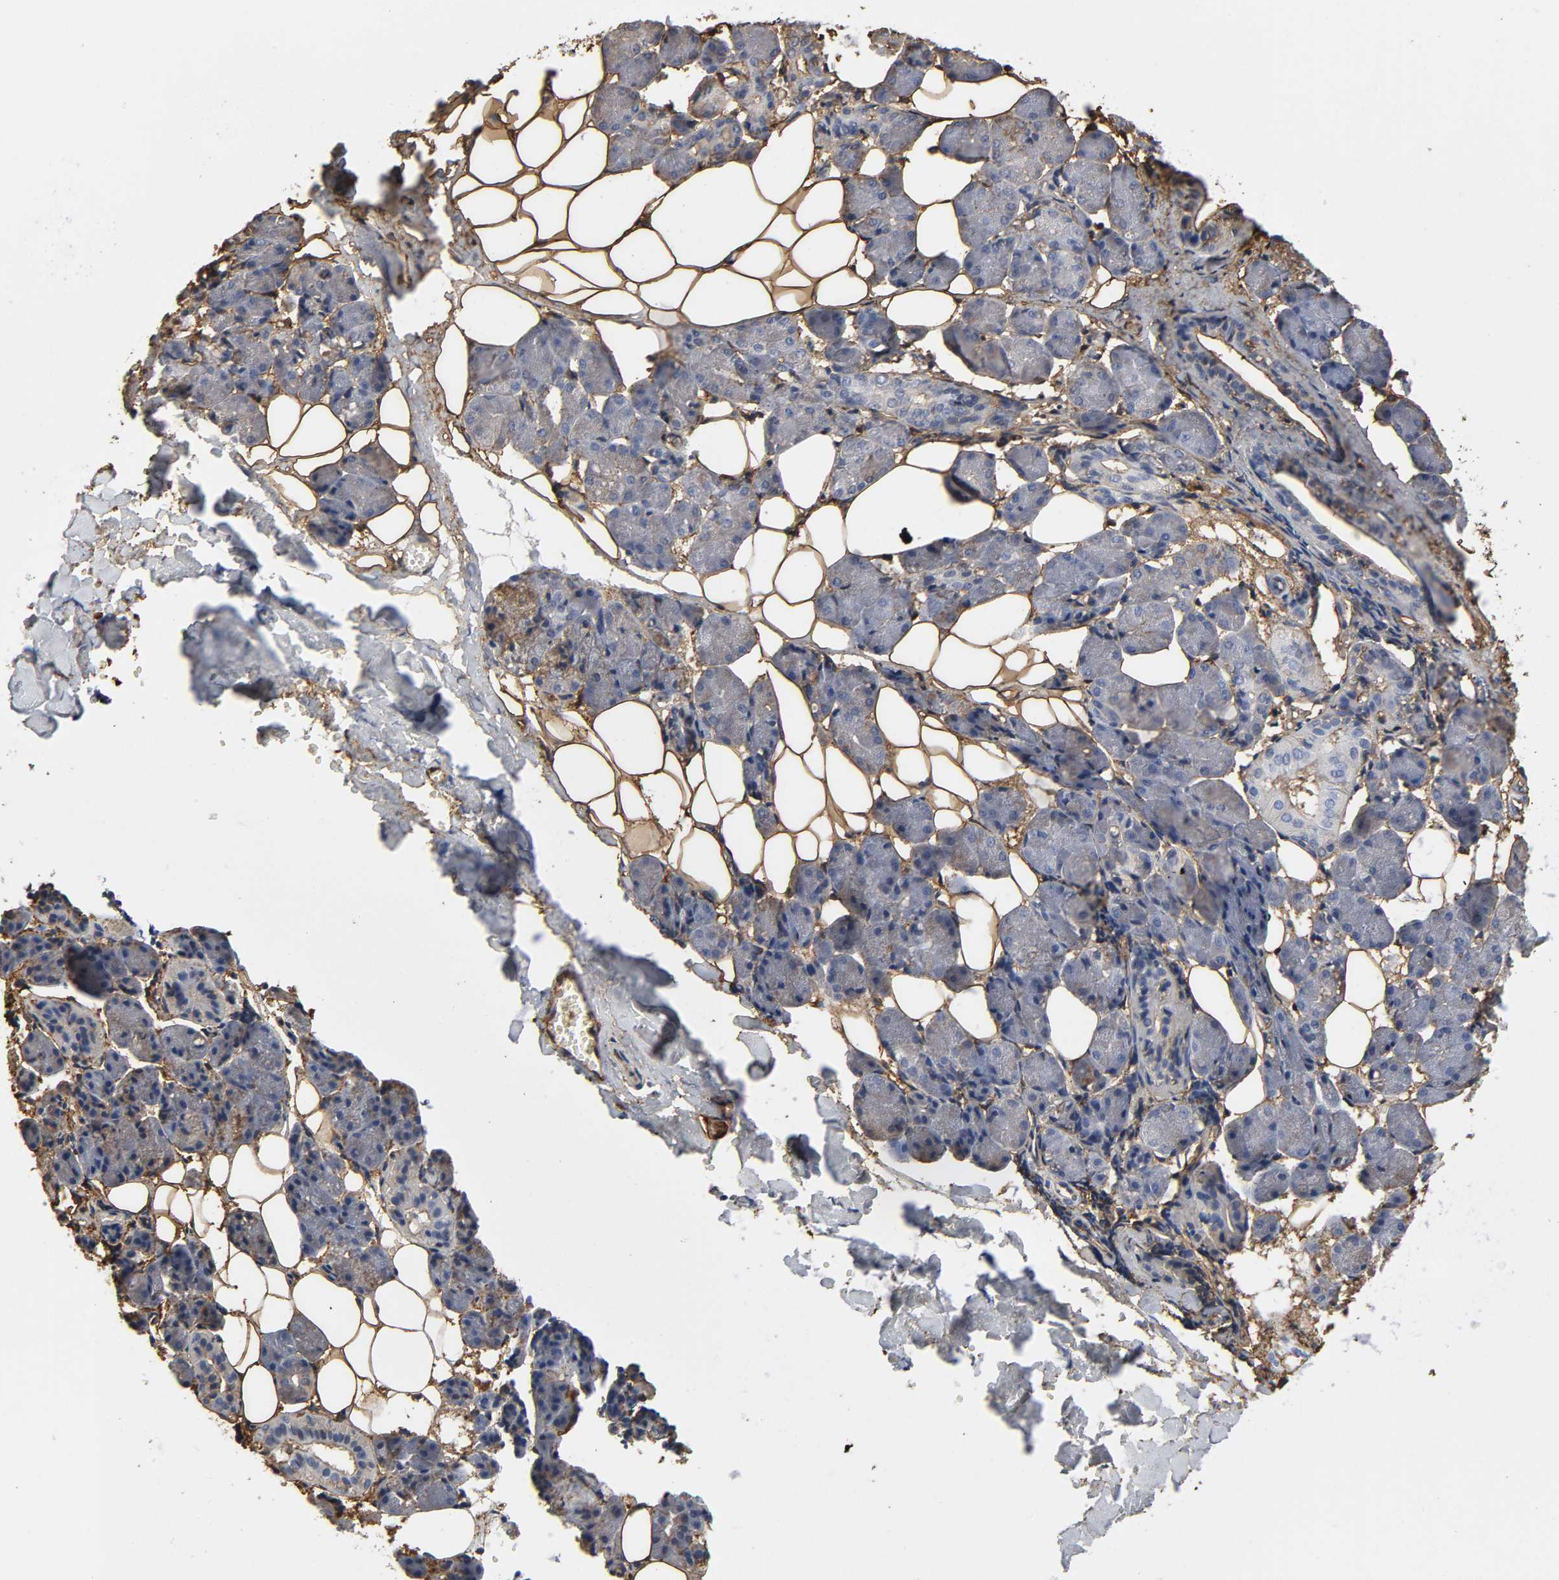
{"staining": {"intensity": "negative", "quantity": "none", "location": "none"}, "tissue": "salivary gland", "cell_type": "Glandular cells", "image_type": "normal", "snomed": [{"axis": "morphology", "description": "Normal tissue, NOS"}, {"axis": "morphology", "description": "Adenoma, NOS"}, {"axis": "topography", "description": "Salivary gland"}], "caption": "Immunohistochemistry of benign salivary gland exhibits no positivity in glandular cells.", "gene": "ANXA2", "patient": {"sex": "female", "age": 32}}